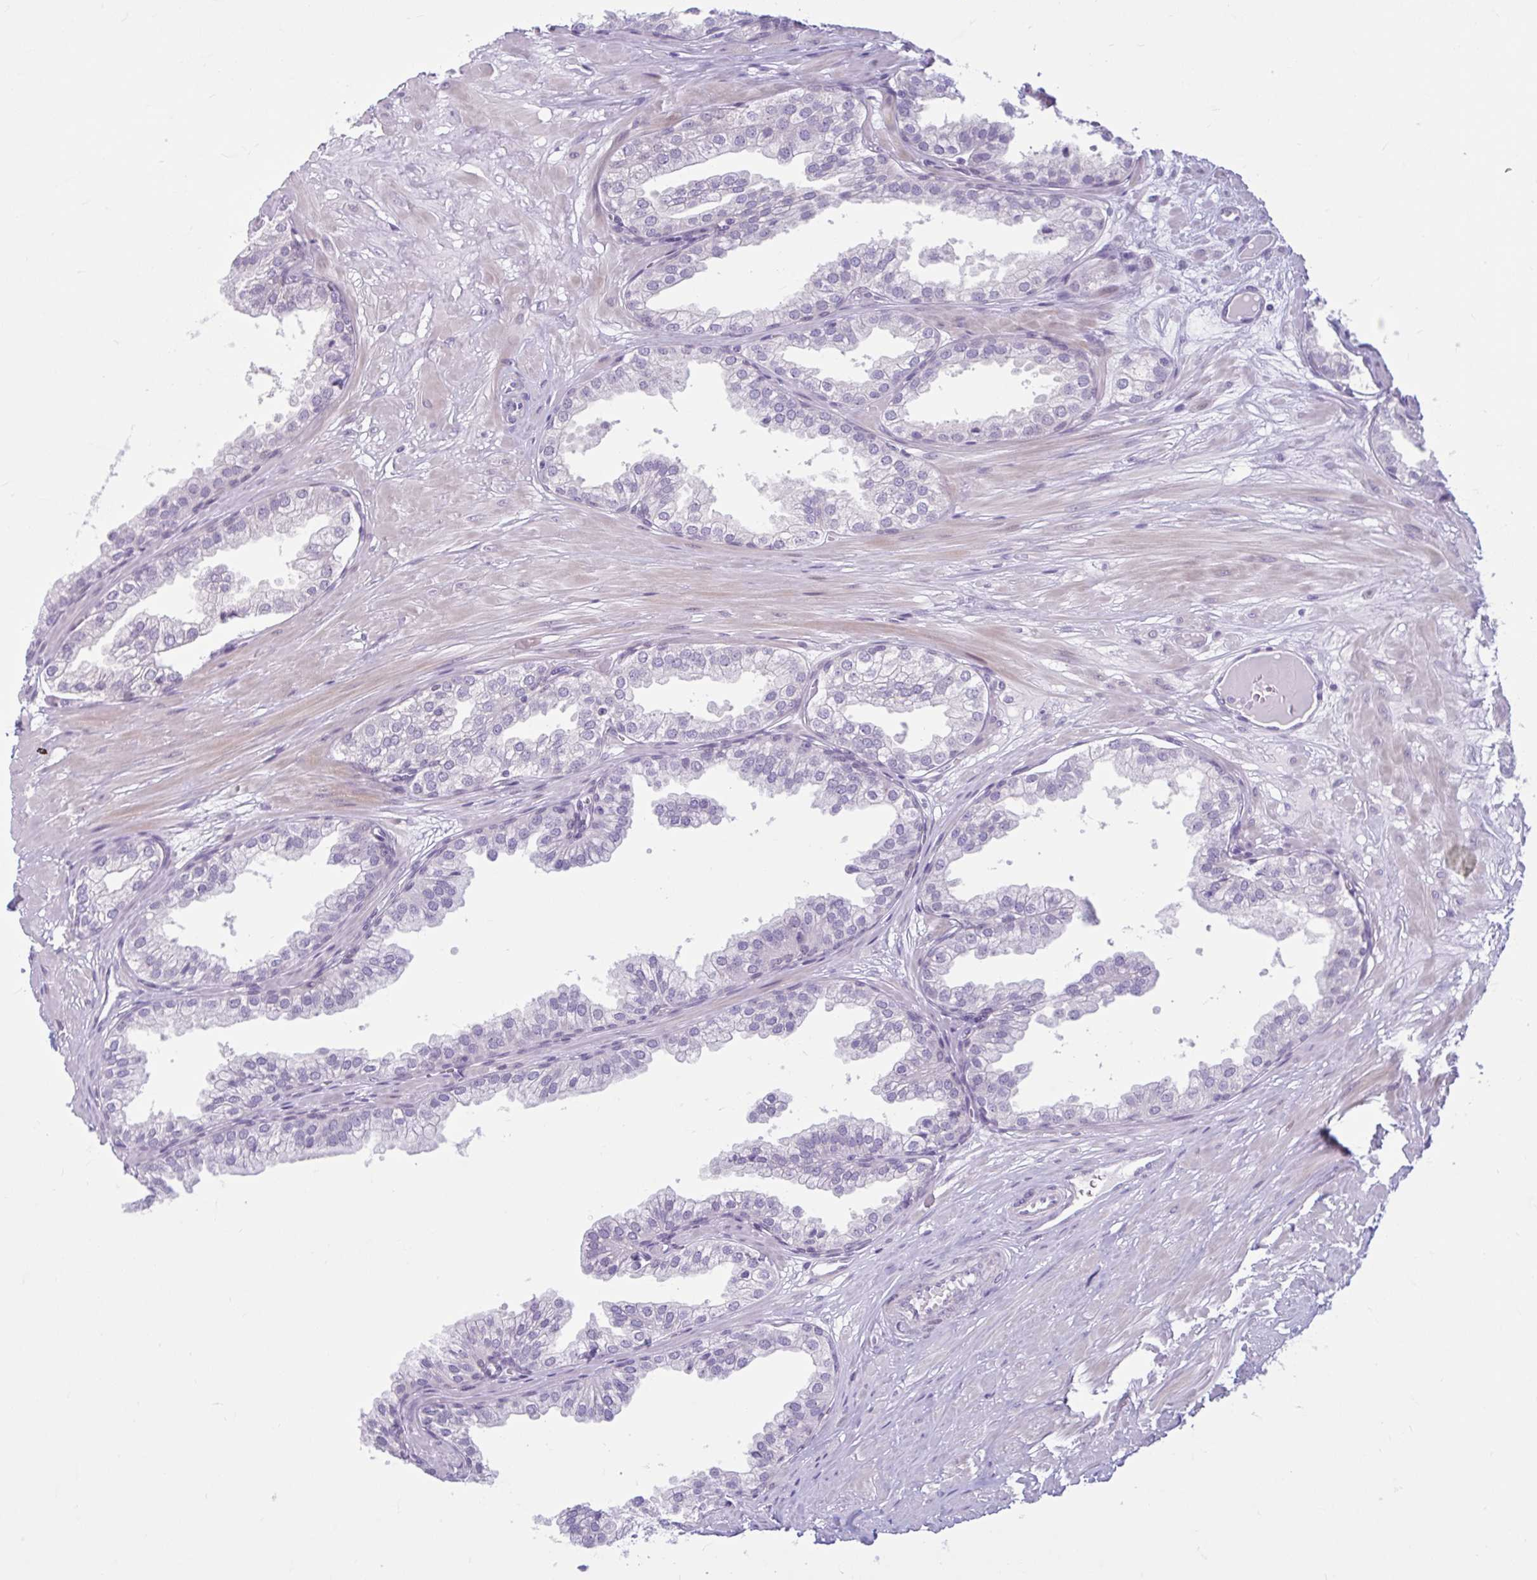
{"staining": {"intensity": "negative", "quantity": "none", "location": "none"}, "tissue": "prostate", "cell_type": "Glandular cells", "image_type": "normal", "snomed": [{"axis": "morphology", "description": "Normal tissue, NOS"}, {"axis": "topography", "description": "Prostate"}, {"axis": "topography", "description": "Peripheral nerve tissue"}], "caption": "This is a photomicrograph of immunohistochemistry (IHC) staining of benign prostate, which shows no staining in glandular cells.", "gene": "FAM153A", "patient": {"sex": "male", "age": 55}}